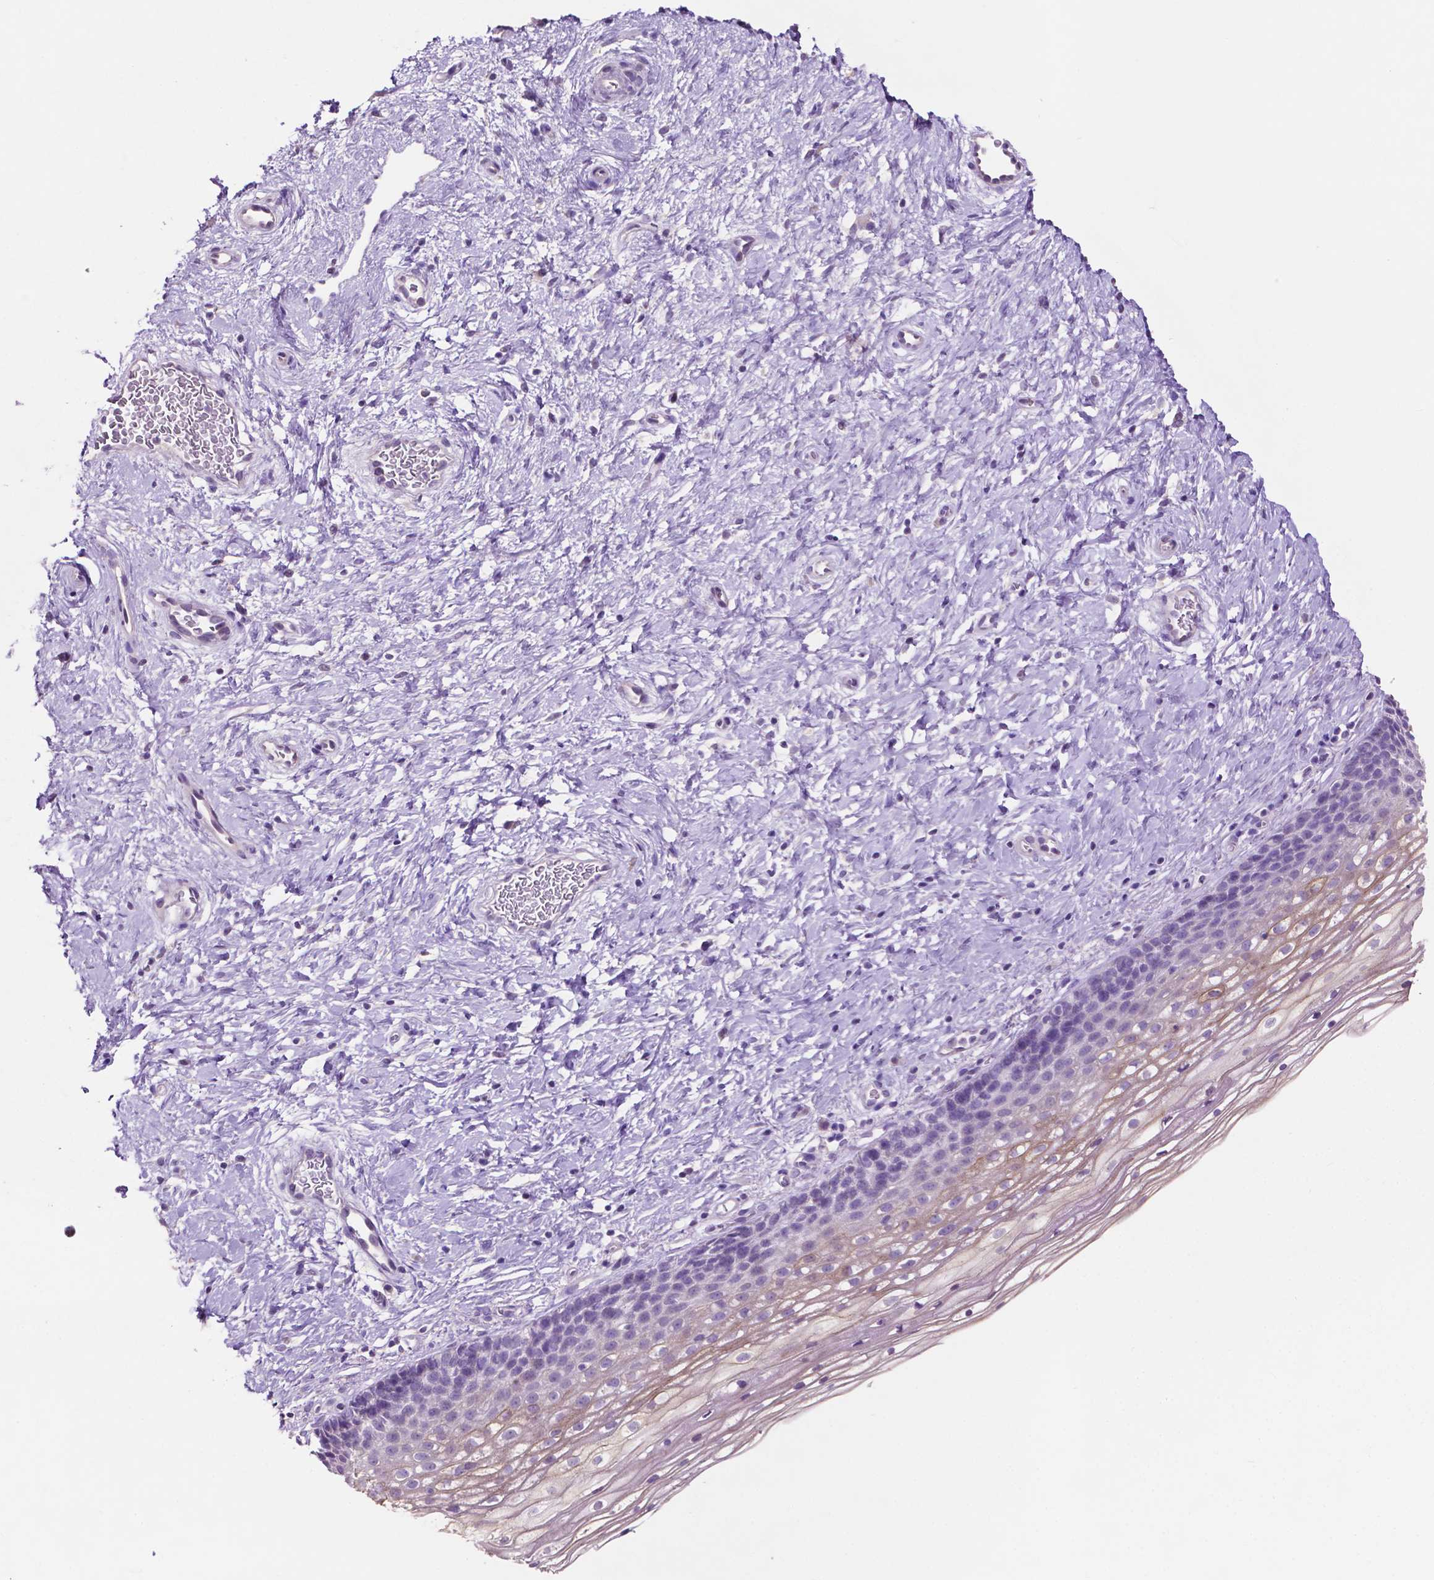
{"staining": {"intensity": "negative", "quantity": "none", "location": "none"}, "tissue": "cervix", "cell_type": "Glandular cells", "image_type": "normal", "snomed": [{"axis": "morphology", "description": "Normal tissue, NOS"}, {"axis": "topography", "description": "Cervix"}], "caption": "Cervix was stained to show a protein in brown. There is no significant expression in glandular cells. (DAB immunohistochemistry (IHC) visualized using brightfield microscopy, high magnification).", "gene": "CLDN17", "patient": {"sex": "female", "age": 34}}